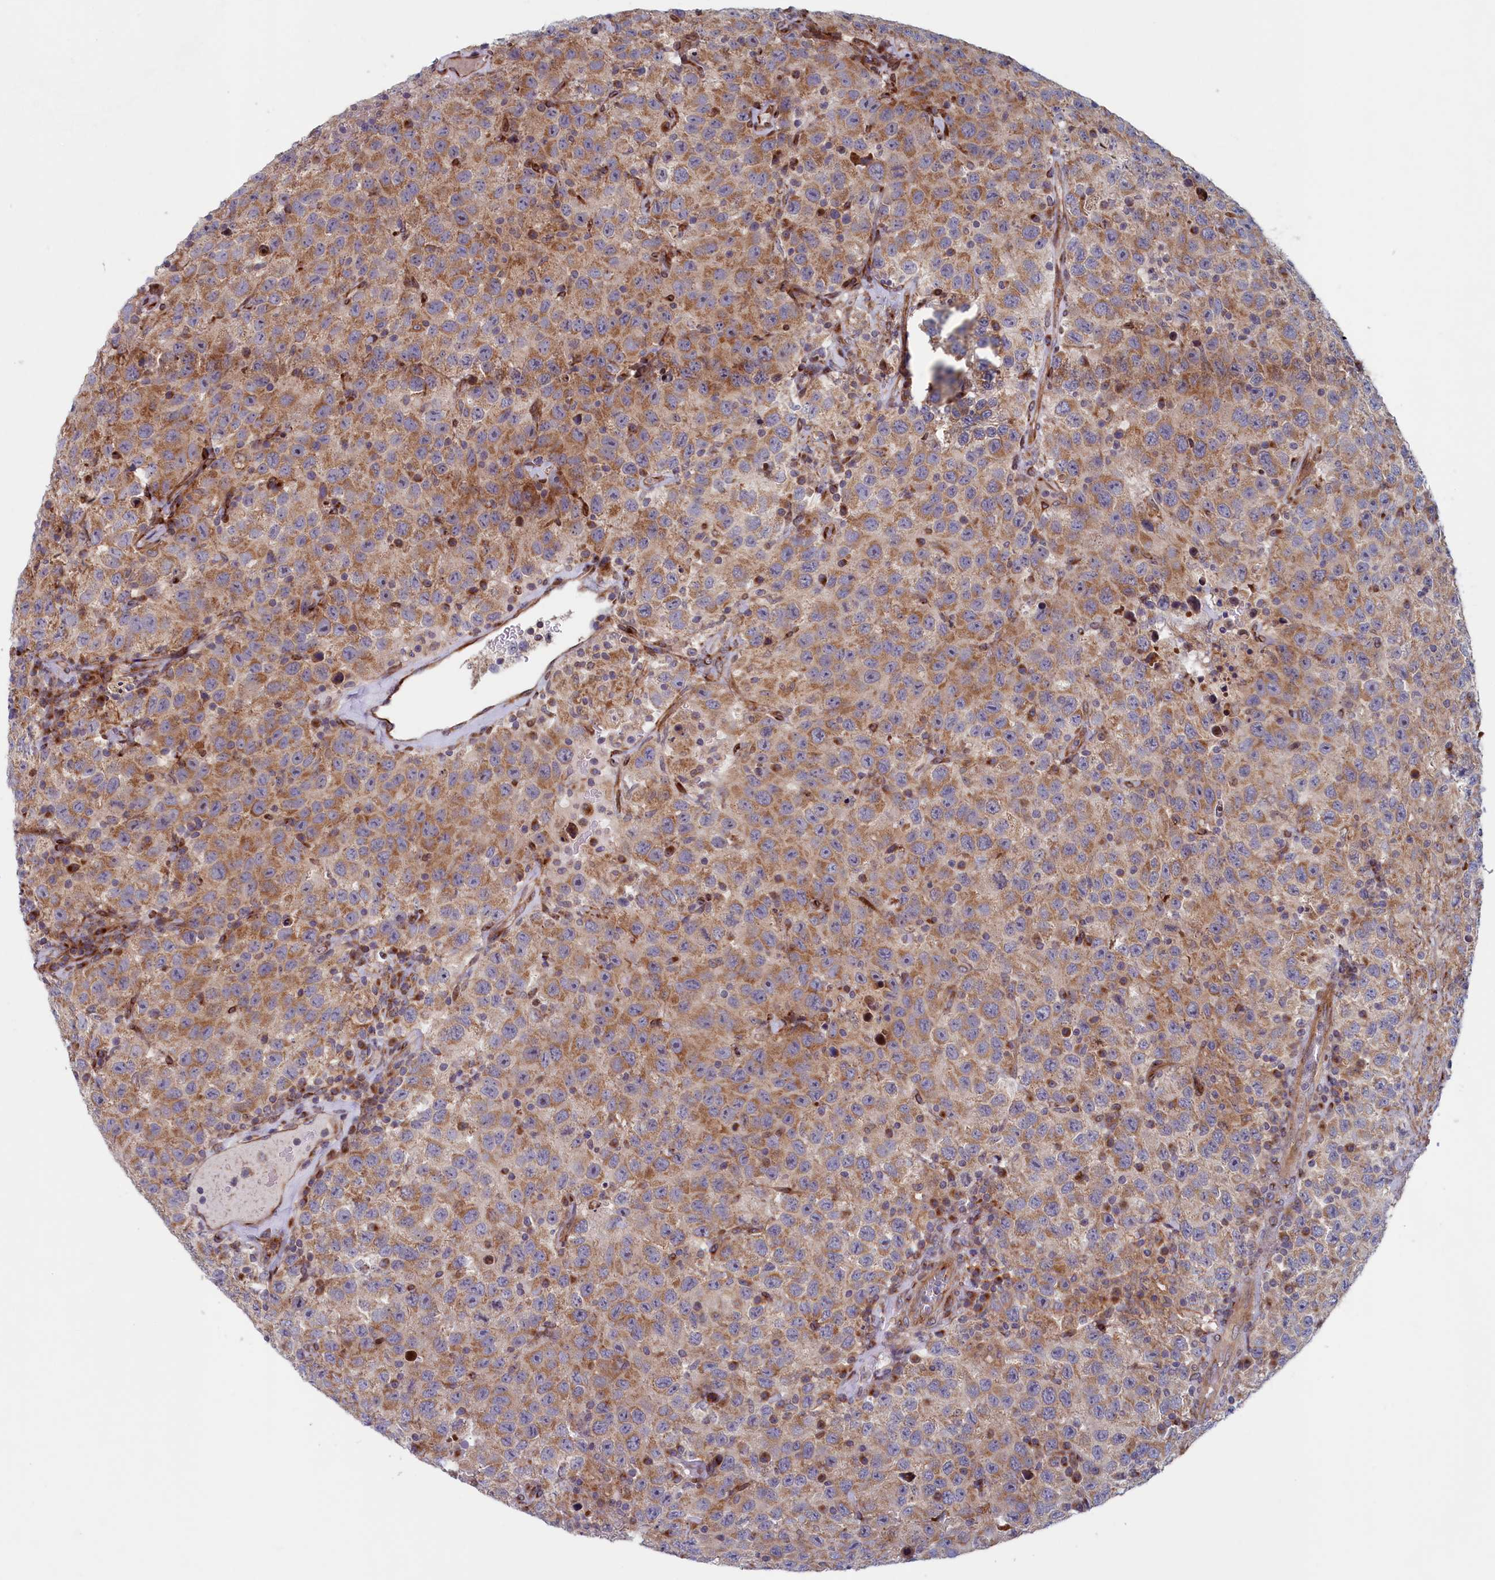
{"staining": {"intensity": "moderate", "quantity": ">75%", "location": "cytoplasmic/membranous"}, "tissue": "testis cancer", "cell_type": "Tumor cells", "image_type": "cancer", "snomed": [{"axis": "morphology", "description": "Seminoma, NOS"}, {"axis": "topography", "description": "Testis"}], "caption": "The photomicrograph displays immunohistochemical staining of testis cancer. There is moderate cytoplasmic/membranous expression is present in about >75% of tumor cells.", "gene": "MTFMT", "patient": {"sex": "male", "age": 41}}